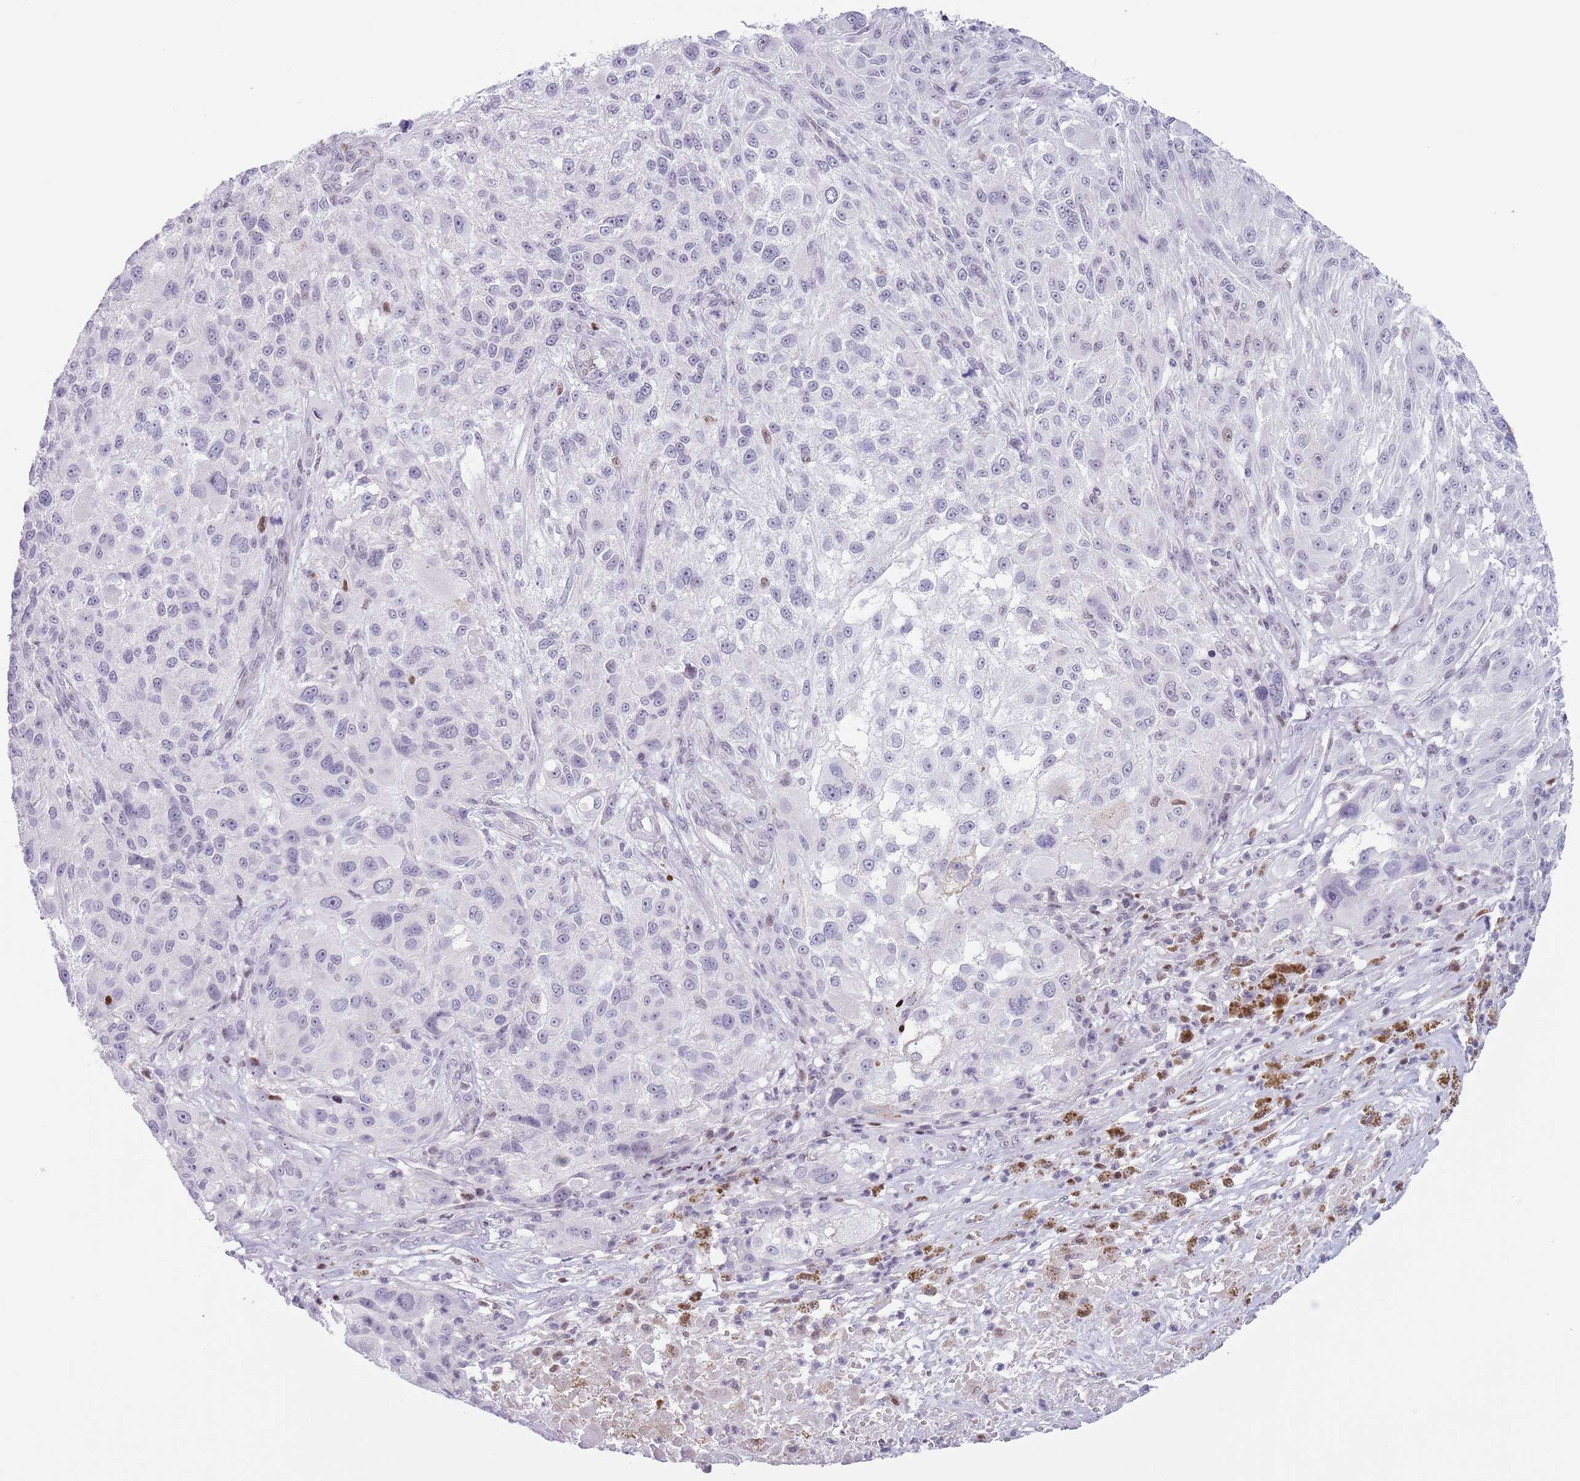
{"staining": {"intensity": "negative", "quantity": "none", "location": "none"}, "tissue": "melanoma", "cell_type": "Tumor cells", "image_type": "cancer", "snomed": [{"axis": "morphology", "description": "Normal morphology"}, {"axis": "morphology", "description": "Malignant melanoma, NOS"}, {"axis": "topography", "description": "Skin"}], "caption": "Malignant melanoma stained for a protein using immunohistochemistry reveals no staining tumor cells.", "gene": "MFSD10", "patient": {"sex": "female", "age": 72}}